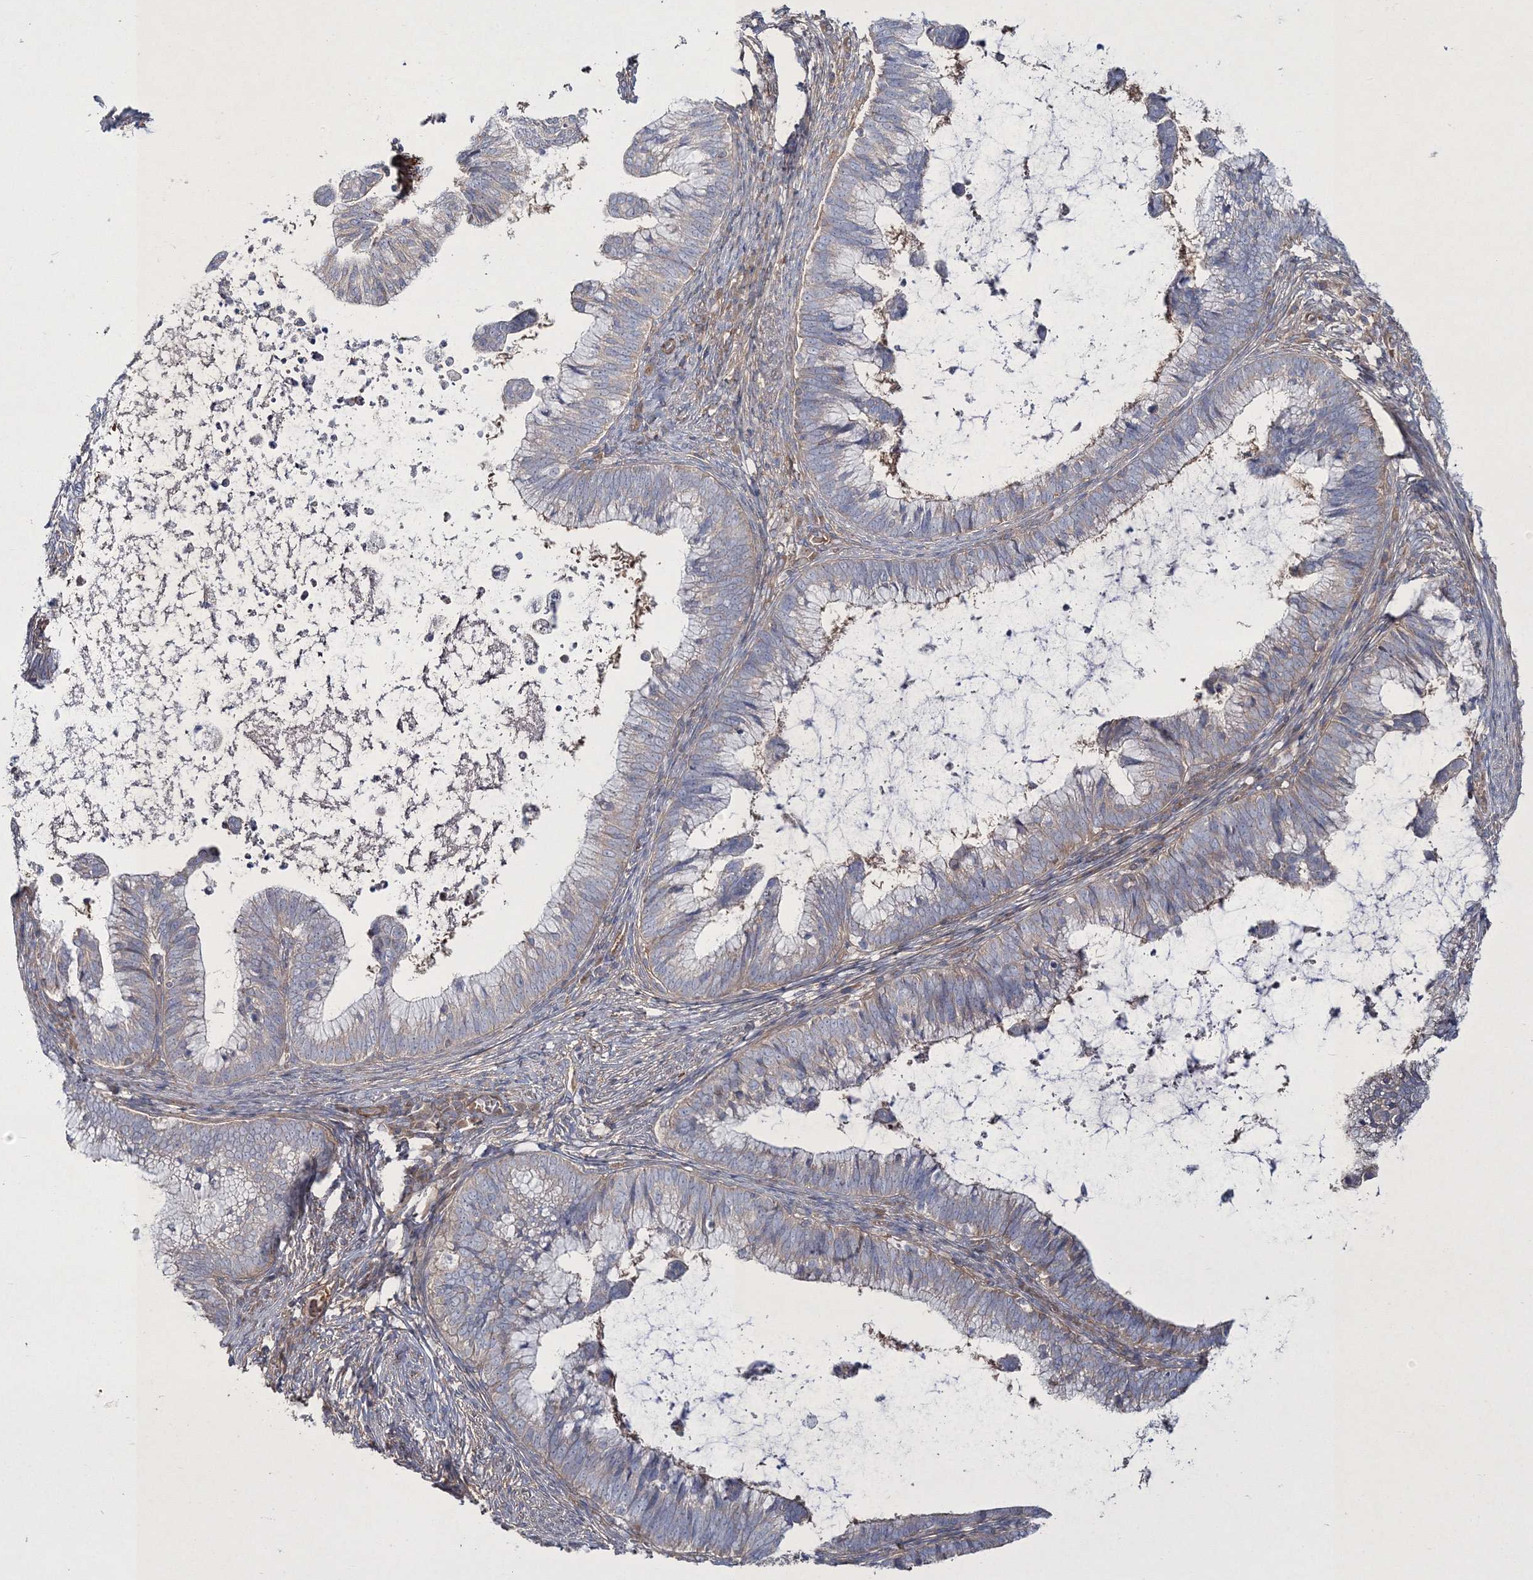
{"staining": {"intensity": "negative", "quantity": "none", "location": "none"}, "tissue": "cervical cancer", "cell_type": "Tumor cells", "image_type": "cancer", "snomed": [{"axis": "morphology", "description": "Adenocarcinoma, NOS"}, {"axis": "topography", "description": "Cervix"}], "caption": "Histopathology image shows no protein expression in tumor cells of adenocarcinoma (cervical) tissue. (DAB (3,3'-diaminobenzidine) IHC visualized using brightfield microscopy, high magnification).", "gene": "ZSWIM6", "patient": {"sex": "female", "age": 36}}